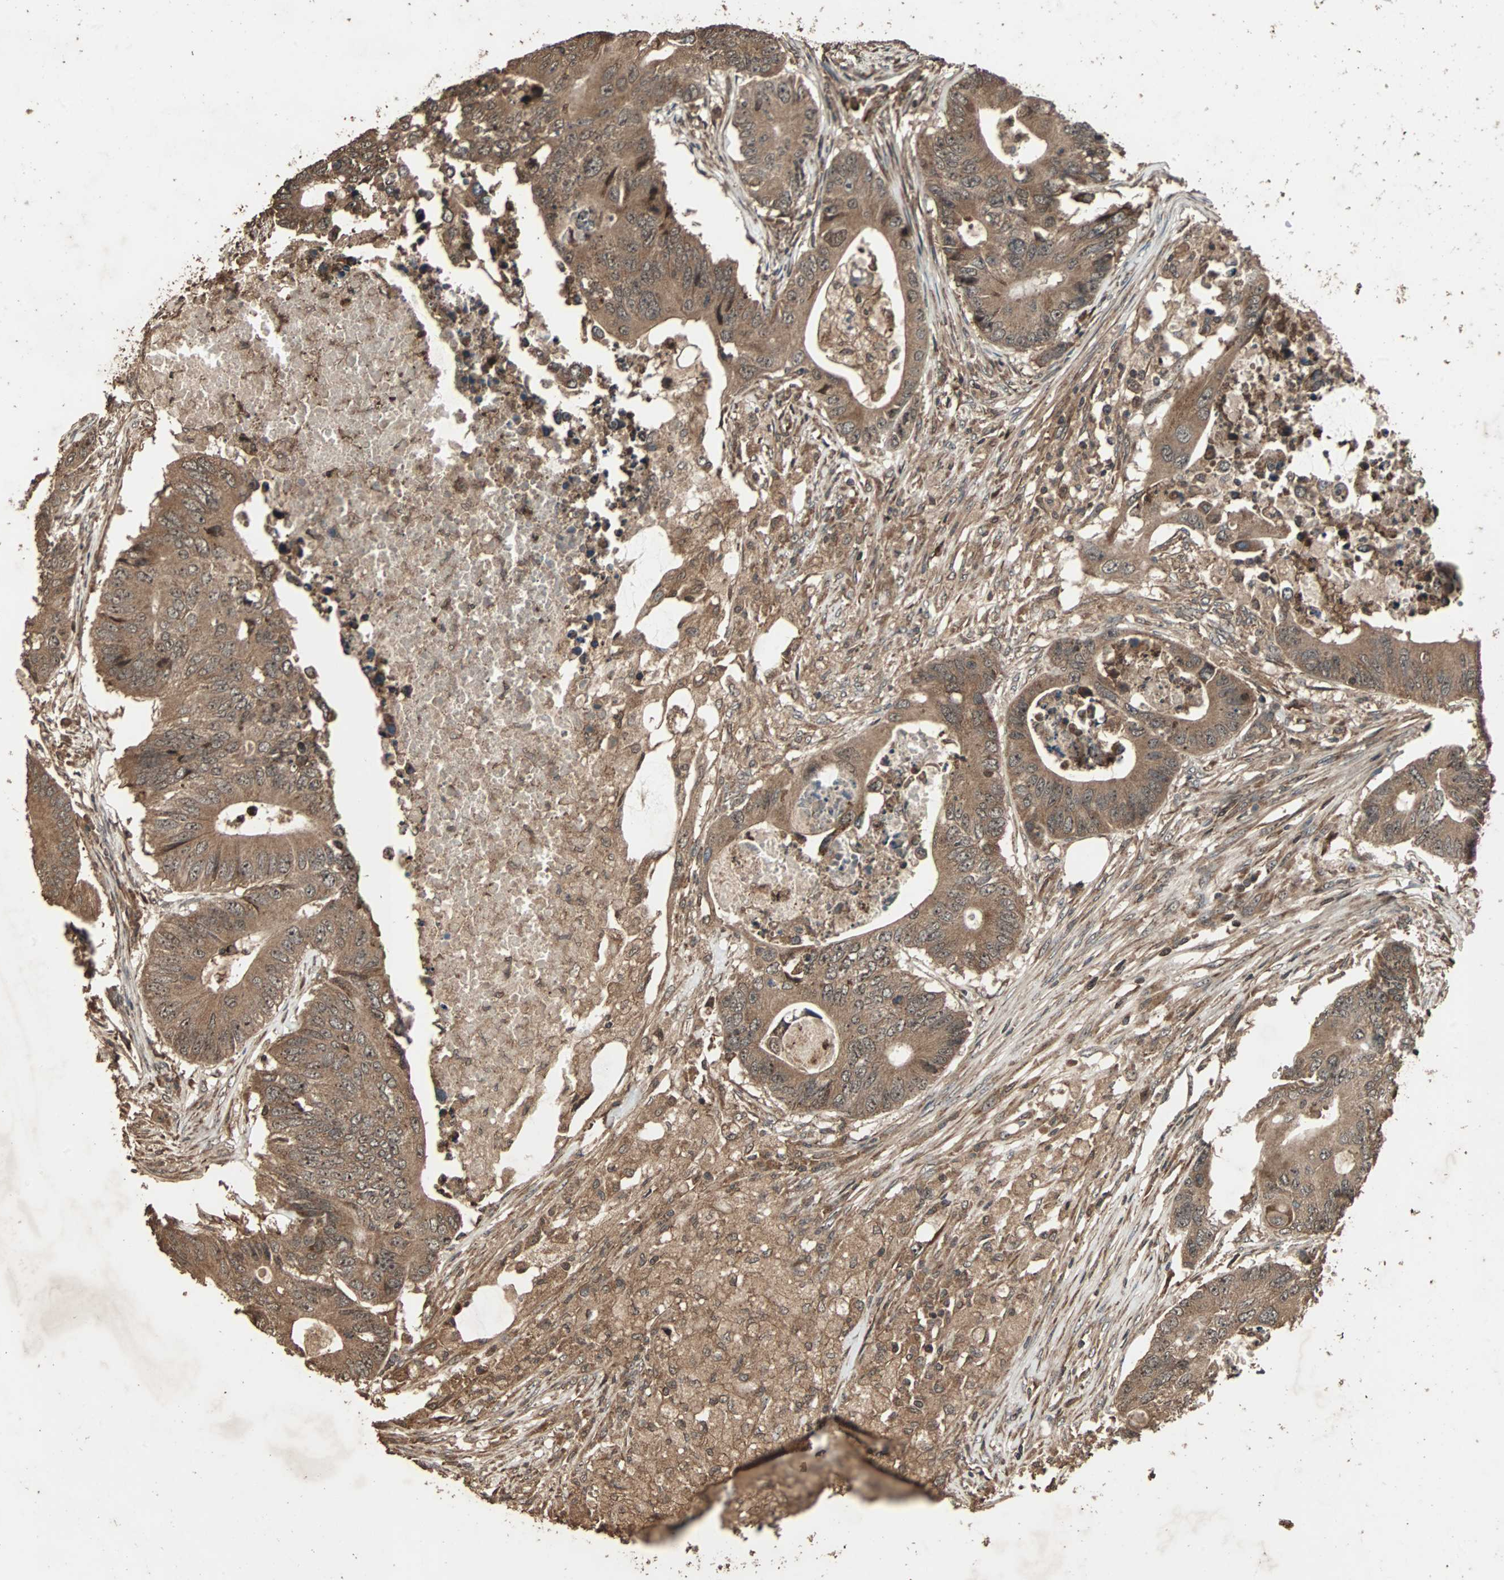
{"staining": {"intensity": "strong", "quantity": ">75%", "location": "cytoplasmic/membranous"}, "tissue": "colorectal cancer", "cell_type": "Tumor cells", "image_type": "cancer", "snomed": [{"axis": "morphology", "description": "Adenocarcinoma, NOS"}, {"axis": "topography", "description": "Colon"}], "caption": "Strong cytoplasmic/membranous positivity is present in about >75% of tumor cells in colorectal cancer (adenocarcinoma).", "gene": "LAMTOR5", "patient": {"sex": "male", "age": 71}}